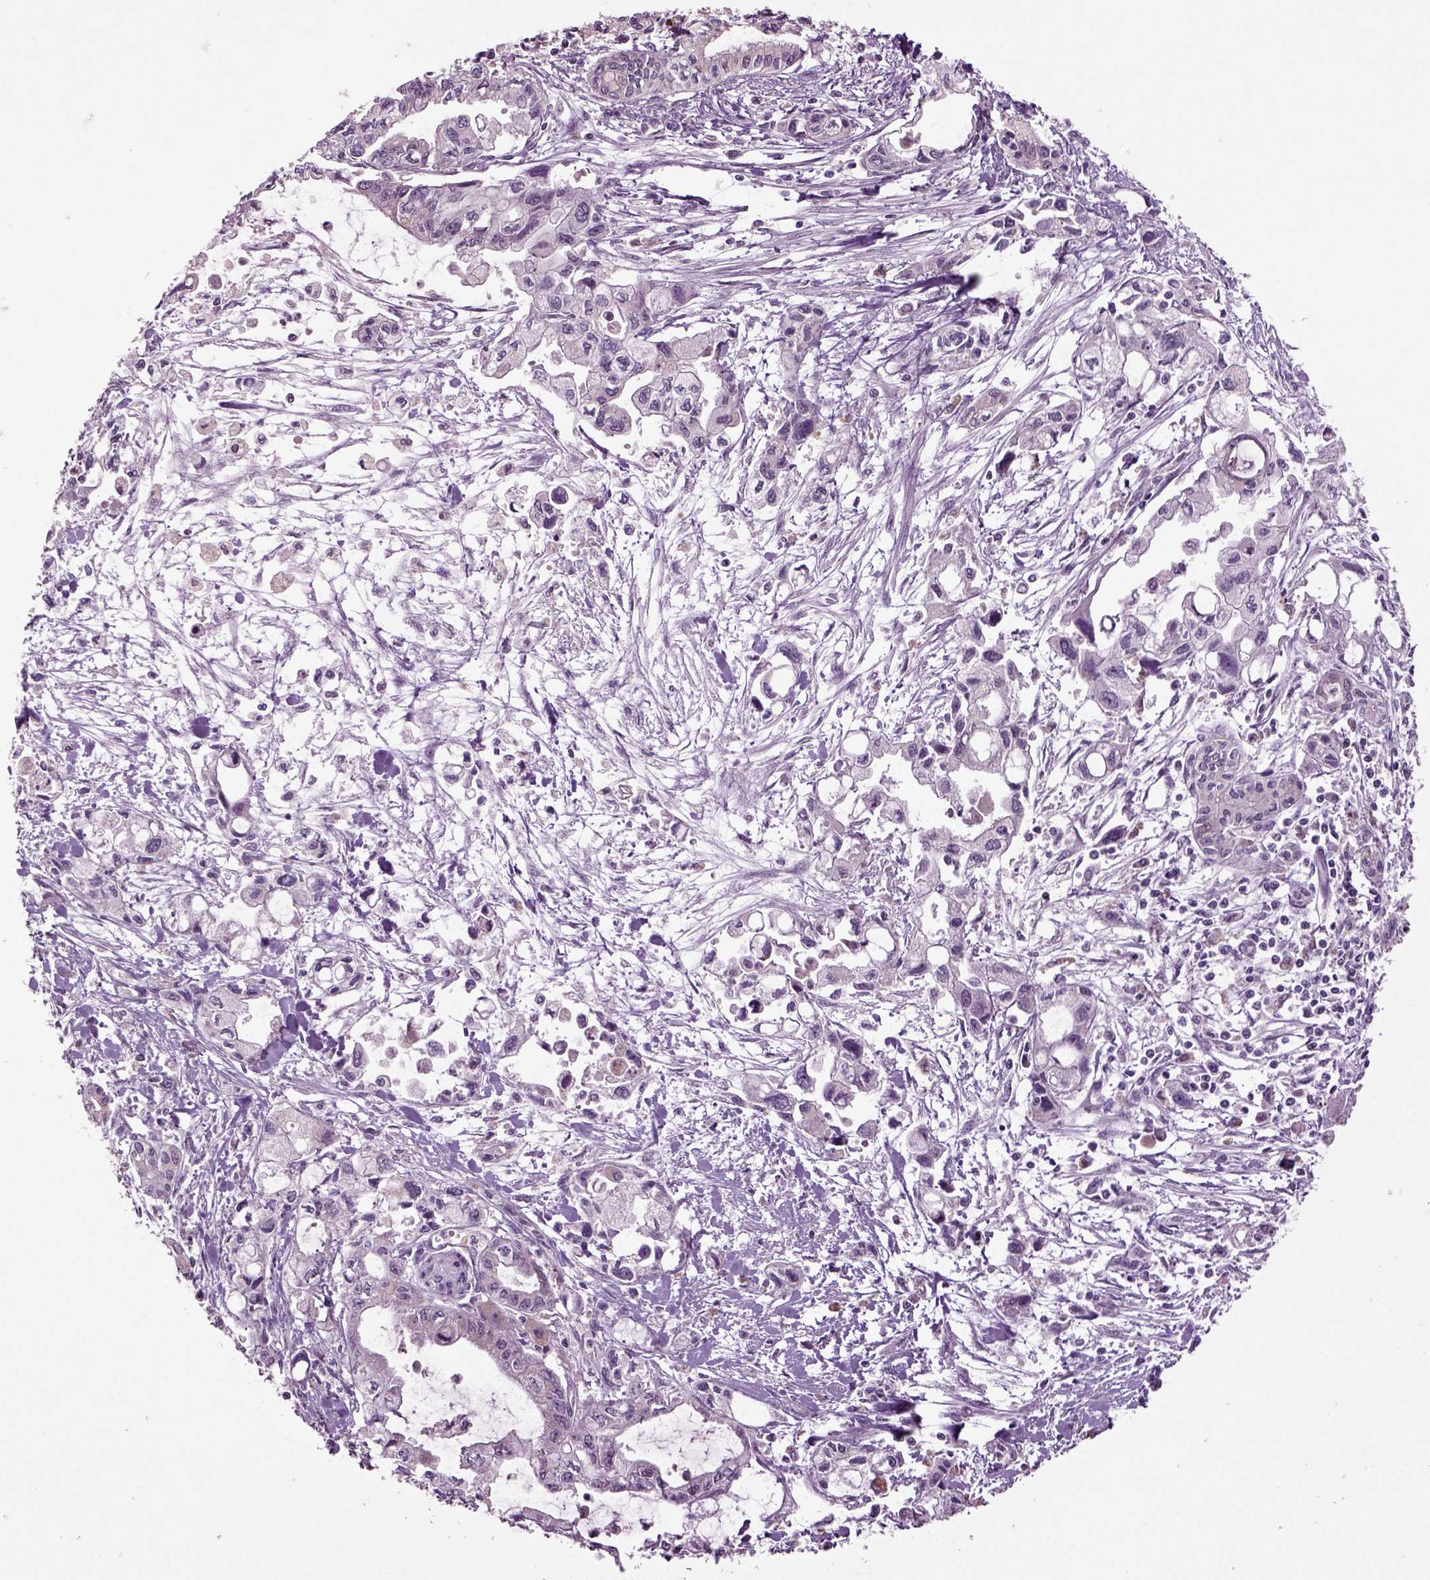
{"staining": {"intensity": "negative", "quantity": "none", "location": "none"}, "tissue": "pancreatic cancer", "cell_type": "Tumor cells", "image_type": "cancer", "snomed": [{"axis": "morphology", "description": "Adenocarcinoma, NOS"}, {"axis": "topography", "description": "Pancreas"}], "caption": "DAB immunohistochemical staining of human pancreatic adenocarcinoma exhibits no significant expression in tumor cells.", "gene": "SLC17A6", "patient": {"sex": "female", "age": 61}}